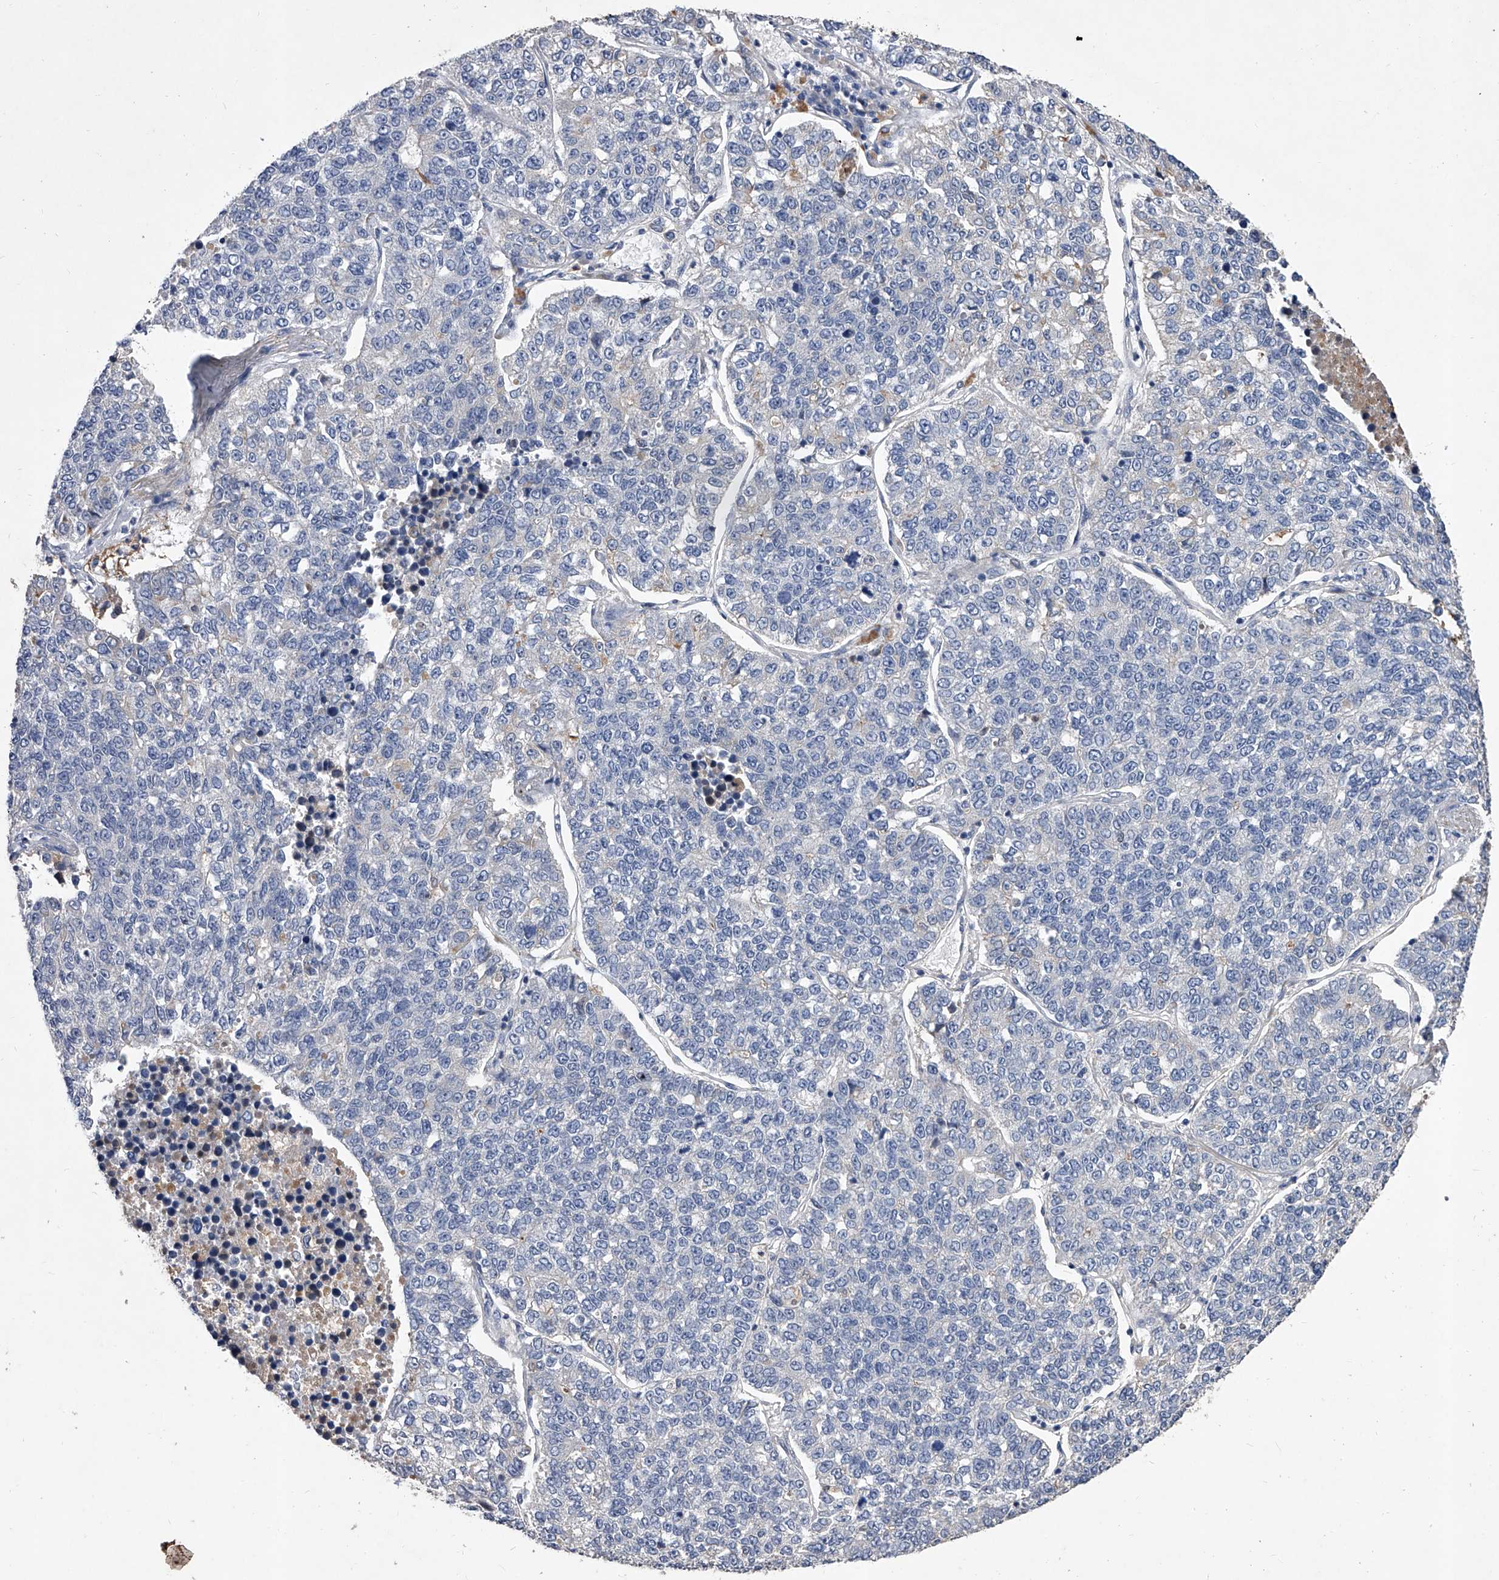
{"staining": {"intensity": "negative", "quantity": "none", "location": "none"}, "tissue": "lung cancer", "cell_type": "Tumor cells", "image_type": "cancer", "snomed": [{"axis": "morphology", "description": "Adenocarcinoma, NOS"}, {"axis": "topography", "description": "Lung"}], "caption": "Protein analysis of lung cancer (adenocarcinoma) shows no significant staining in tumor cells.", "gene": "C5", "patient": {"sex": "male", "age": 49}}